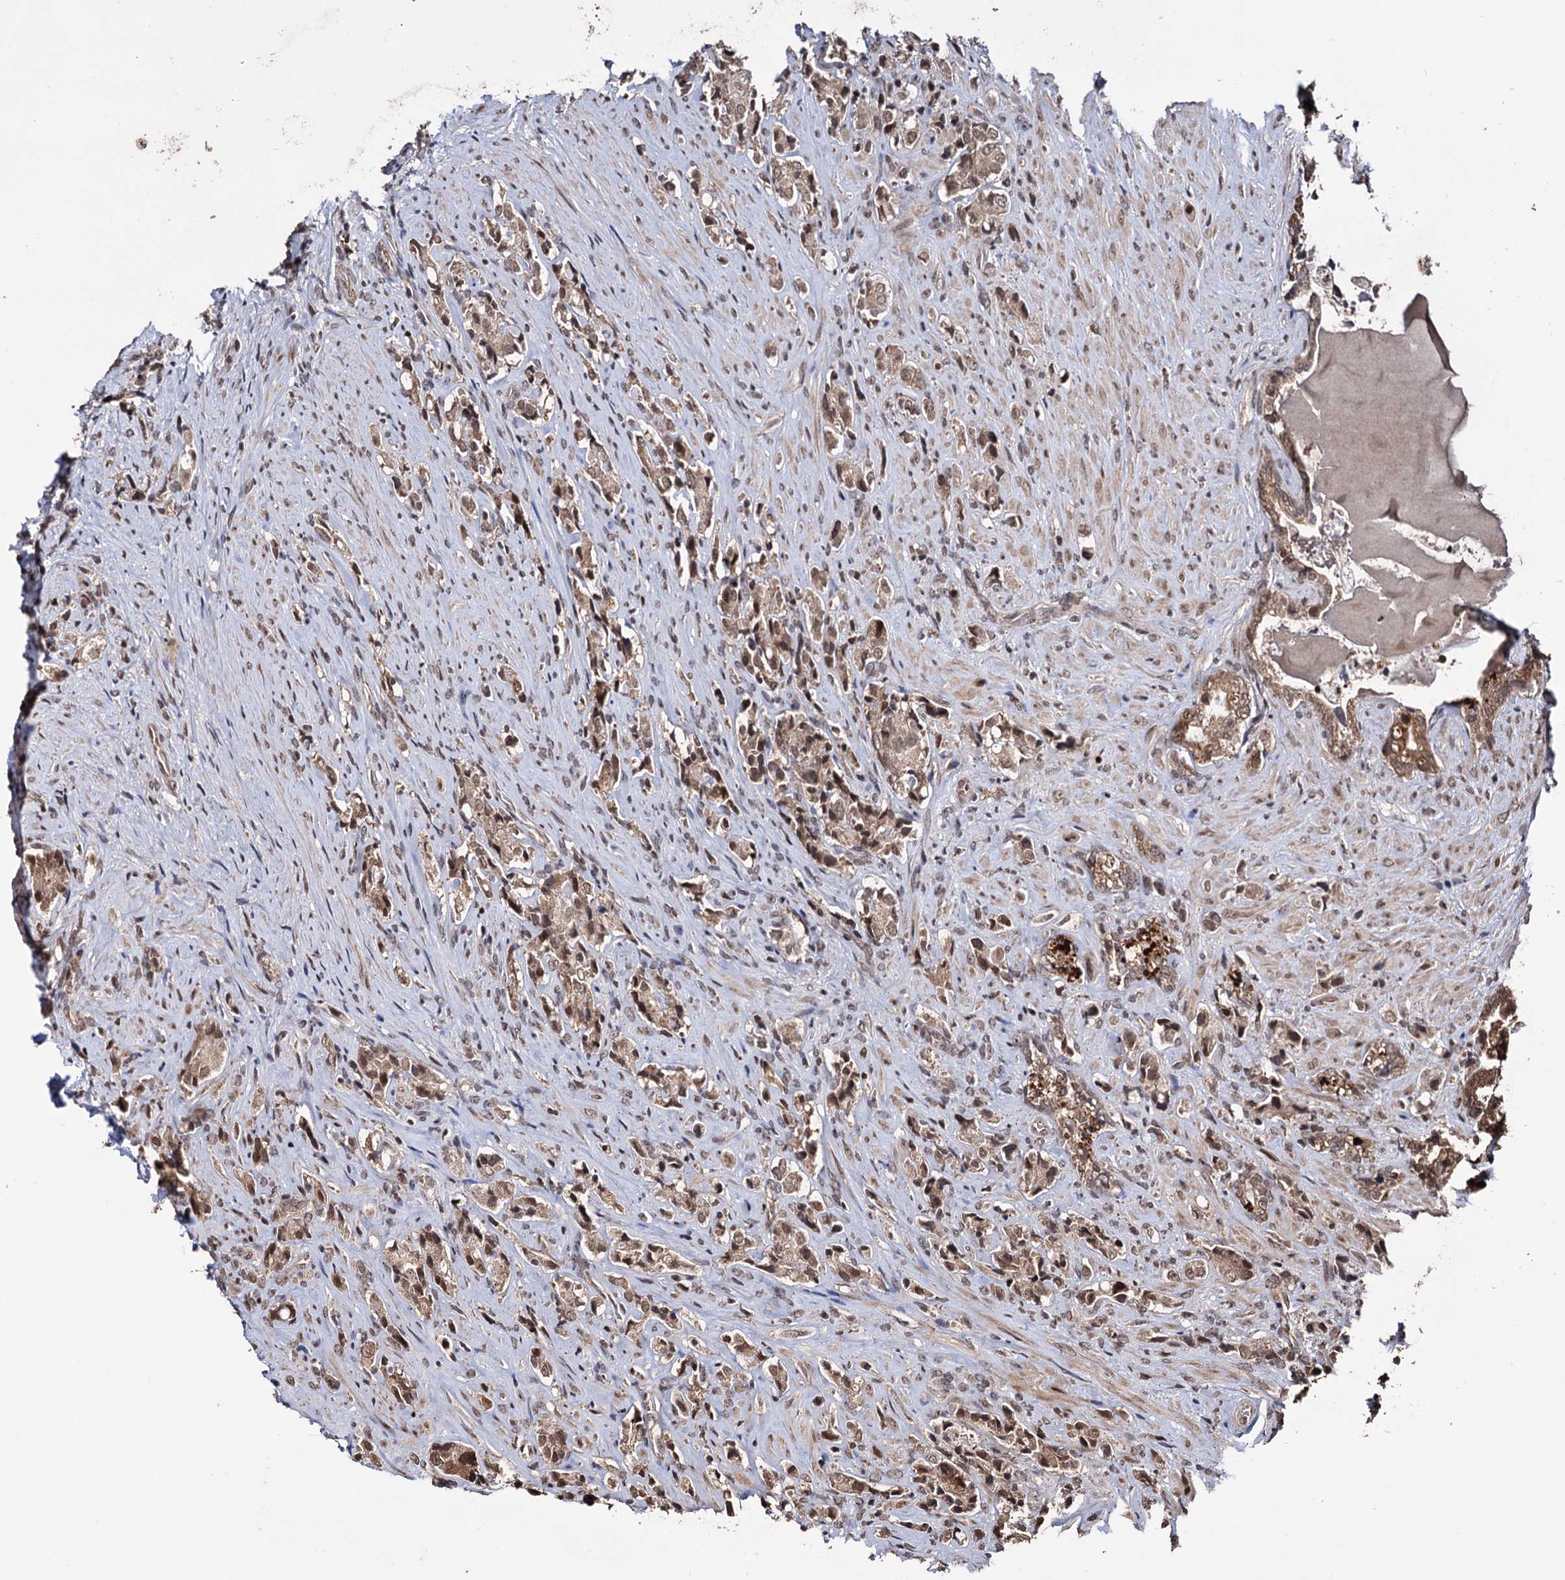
{"staining": {"intensity": "moderate", "quantity": ">75%", "location": "cytoplasmic/membranous,nuclear"}, "tissue": "prostate cancer", "cell_type": "Tumor cells", "image_type": "cancer", "snomed": [{"axis": "morphology", "description": "Adenocarcinoma, High grade"}, {"axis": "topography", "description": "Prostate"}], "caption": "Prostate cancer (high-grade adenocarcinoma) stained with a brown dye reveals moderate cytoplasmic/membranous and nuclear positive staining in approximately >75% of tumor cells.", "gene": "KLF5", "patient": {"sex": "male", "age": 65}}